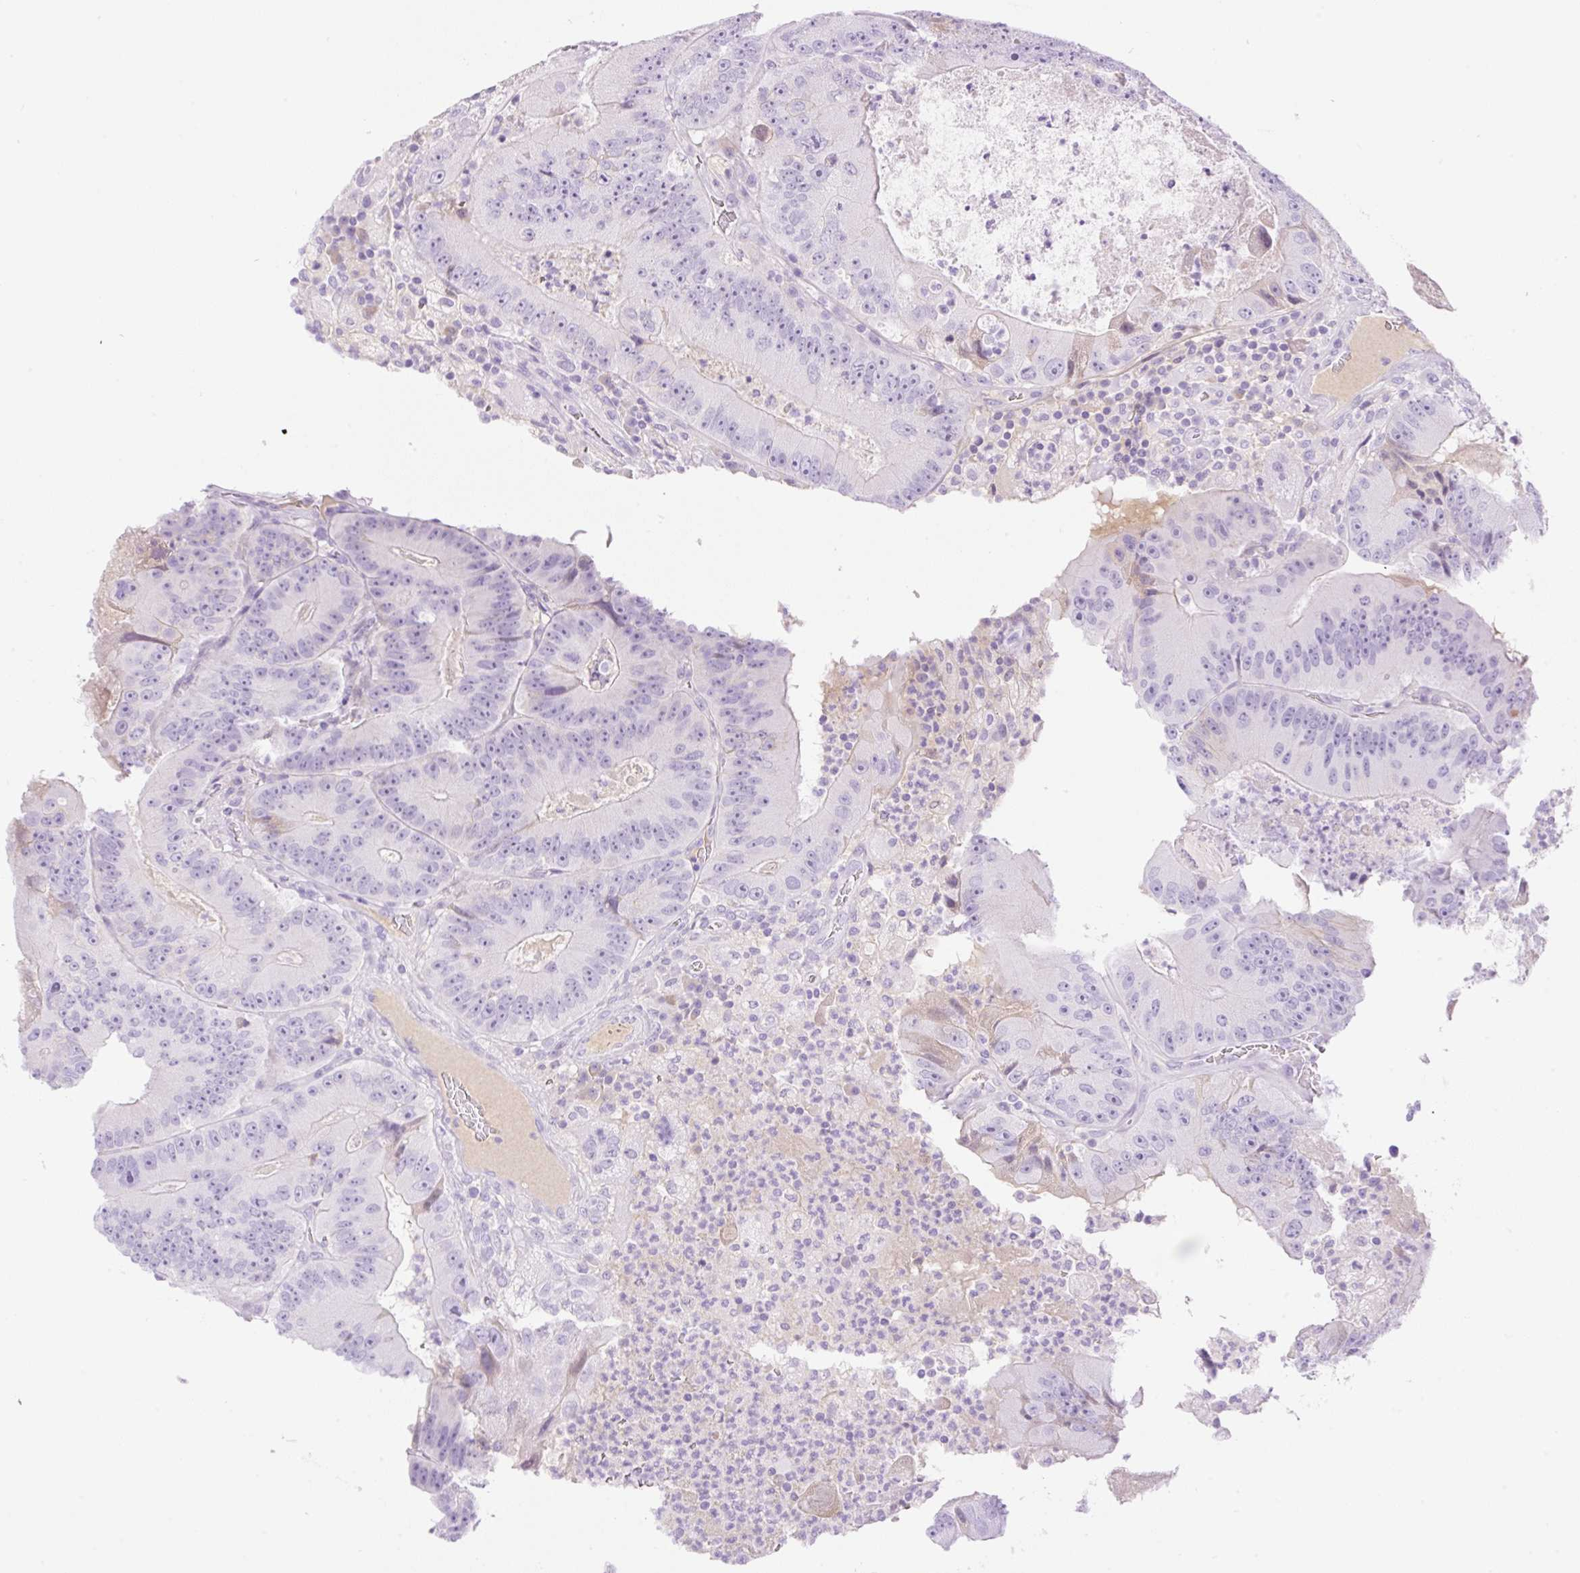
{"staining": {"intensity": "negative", "quantity": "none", "location": "none"}, "tissue": "colorectal cancer", "cell_type": "Tumor cells", "image_type": "cancer", "snomed": [{"axis": "morphology", "description": "Adenocarcinoma, NOS"}, {"axis": "topography", "description": "Colon"}], "caption": "An image of human colorectal cancer (adenocarcinoma) is negative for staining in tumor cells.", "gene": "PALM3", "patient": {"sex": "female", "age": 86}}